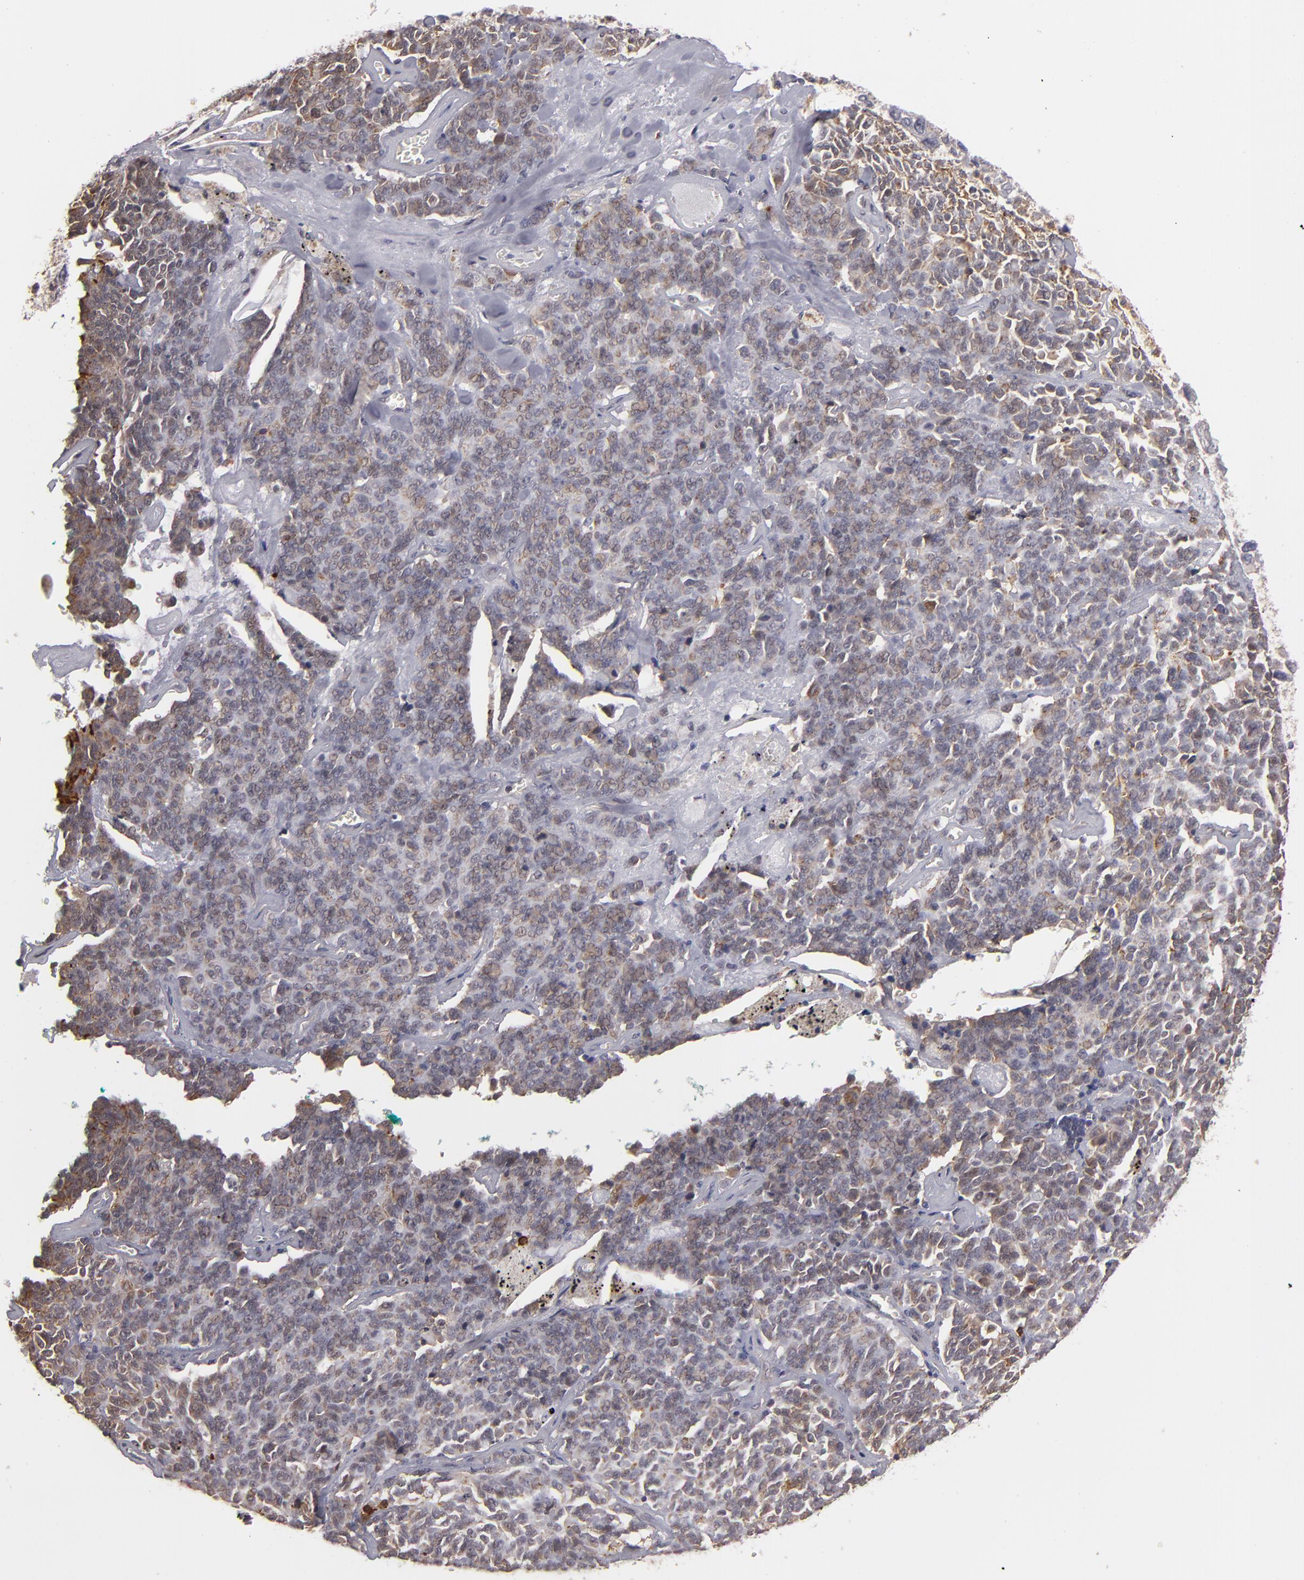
{"staining": {"intensity": "weak", "quantity": ">75%", "location": "cytoplasmic/membranous"}, "tissue": "lung cancer", "cell_type": "Tumor cells", "image_type": "cancer", "snomed": [{"axis": "morphology", "description": "Neoplasm, malignant, NOS"}, {"axis": "topography", "description": "Lung"}], "caption": "Brown immunohistochemical staining in lung neoplasm (malignant) reveals weak cytoplasmic/membranous positivity in approximately >75% of tumor cells.", "gene": "STX3", "patient": {"sex": "female", "age": 58}}